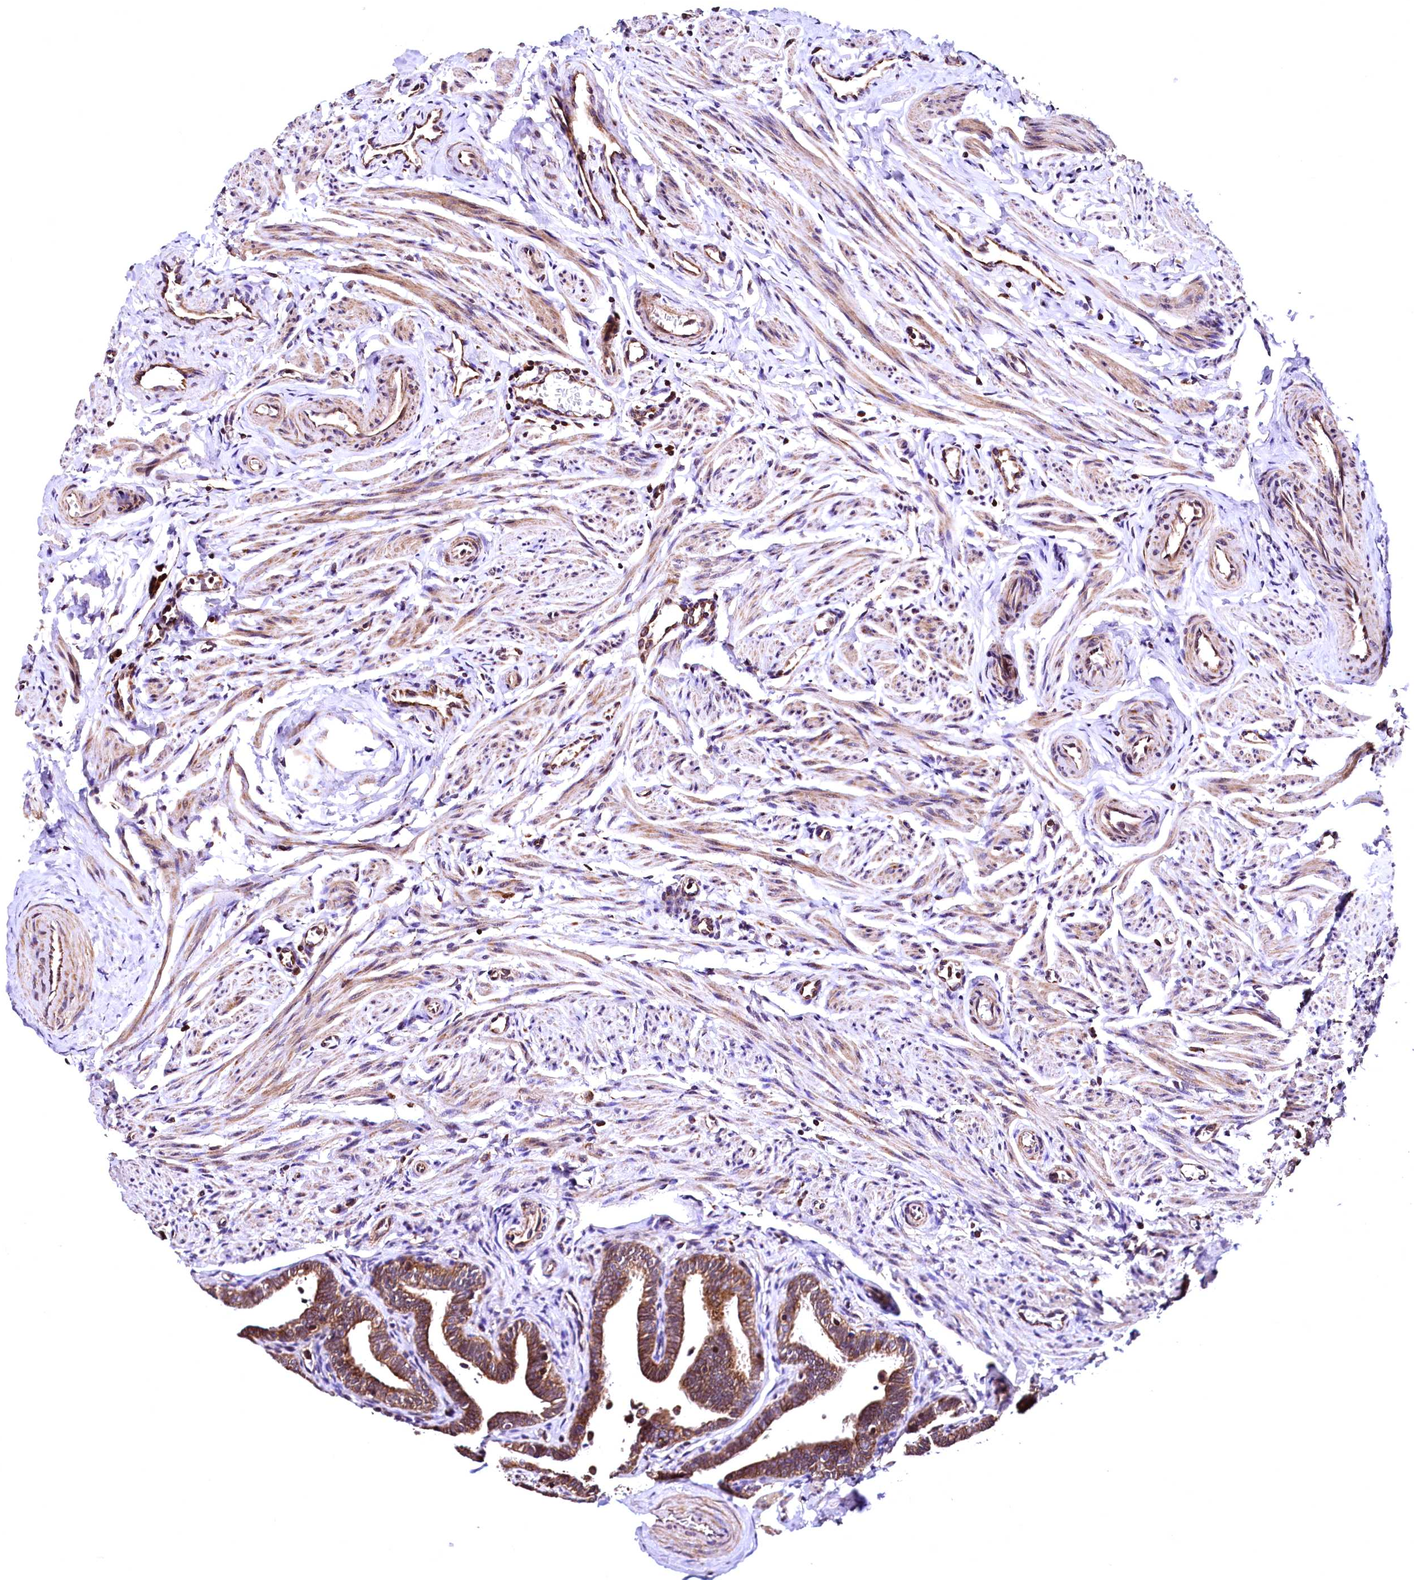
{"staining": {"intensity": "strong", "quantity": ">75%", "location": "cytoplasmic/membranous"}, "tissue": "fallopian tube", "cell_type": "Glandular cells", "image_type": "normal", "snomed": [{"axis": "morphology", "description": "Normal tissue, NOS"}, {"axis": "topography", "description": "Fallopian tube"}], "caption": "Protein analysis of benign fallopian tube demonstrates strong cytoplasmic/membranous staining in approximately >75% of glandular cells.", "gene": "LRSAM1", "patient": {"sex": "female", "age": 36}}